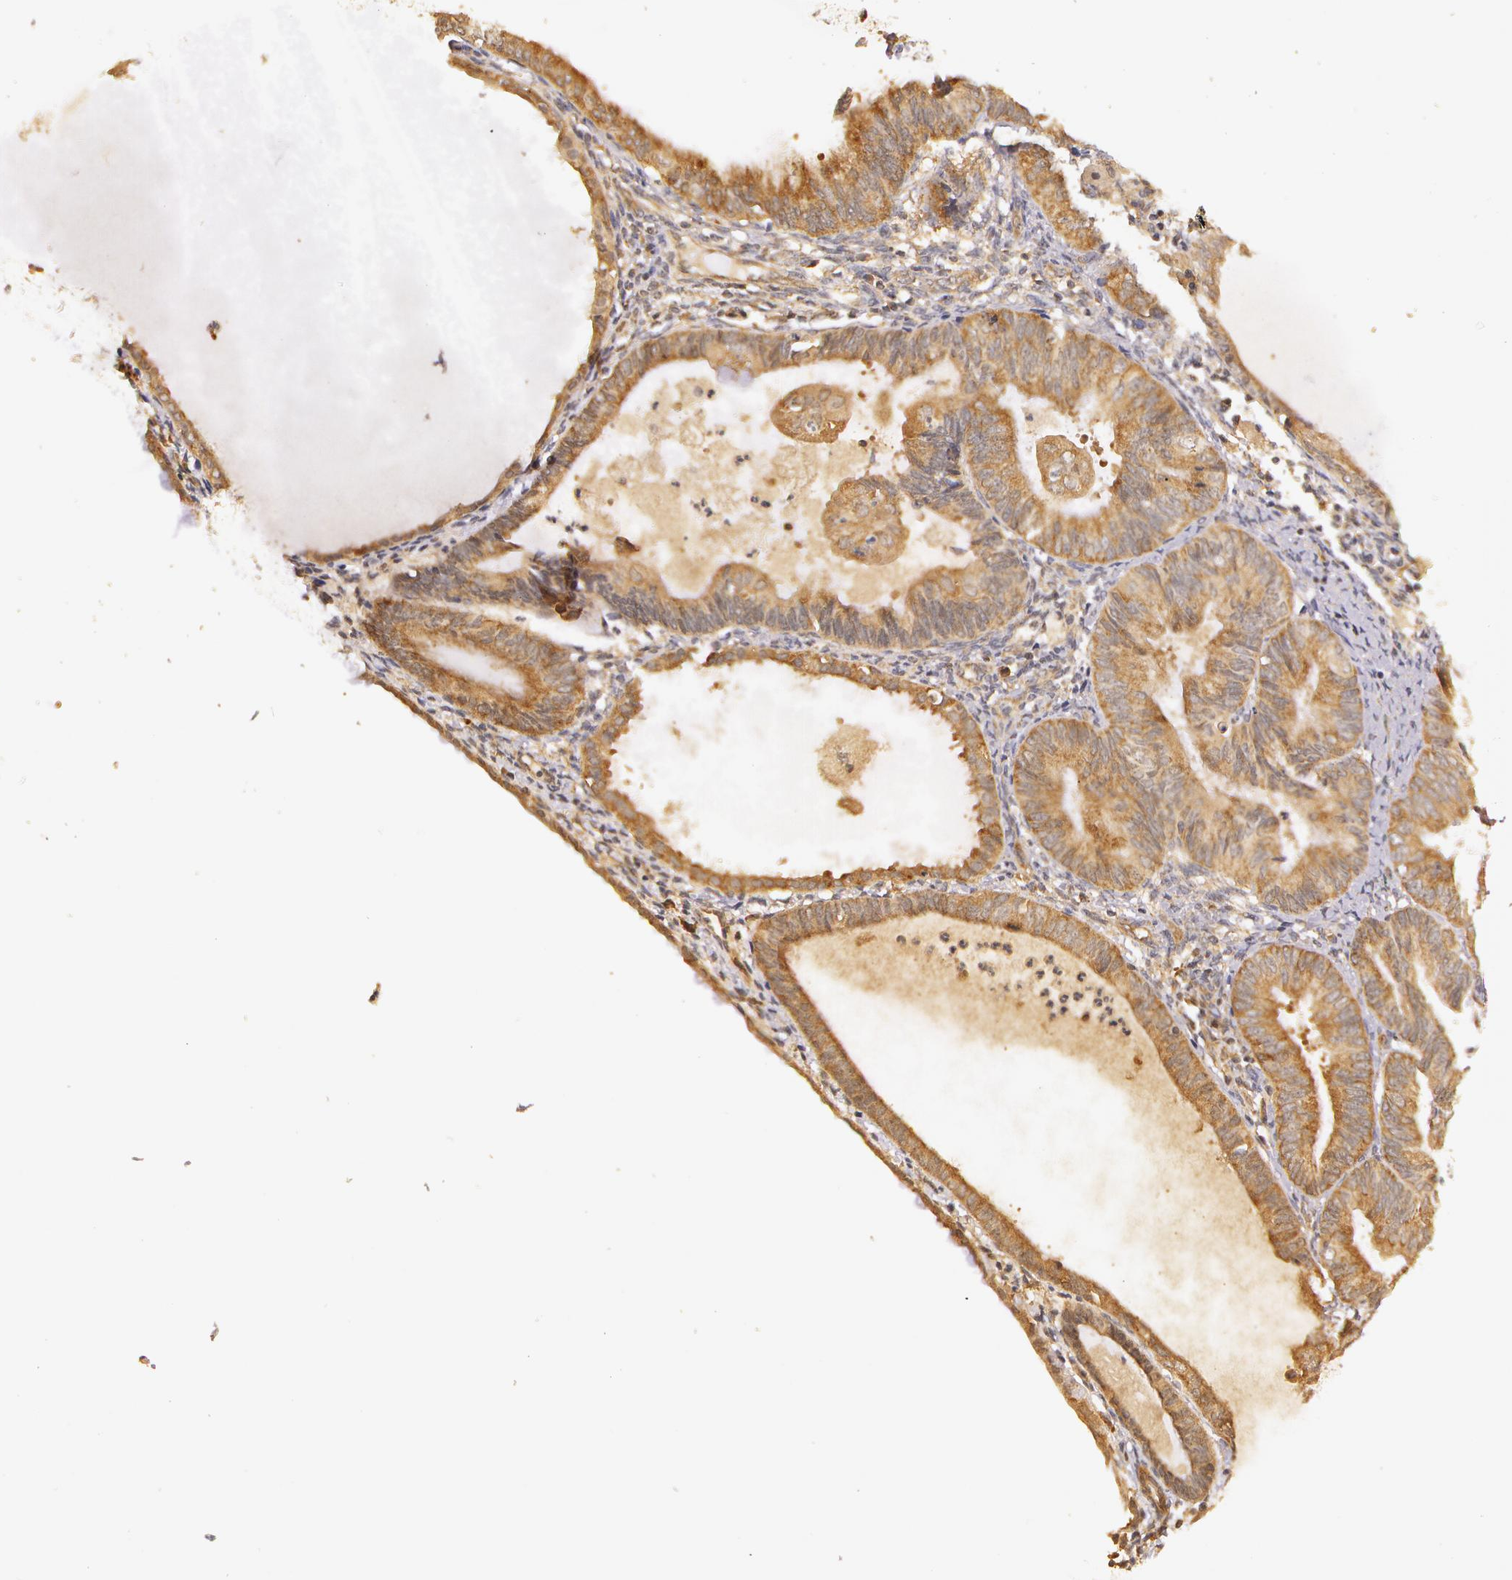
{"staining": {"intensity": "moderate", "quantity": ">75%", "location": "cytoplasmic/membranous"}, "tissue": "endometrial cancer", "cell_type": "Tumor cells", "image_type": "cancer", "snomed": [{"axis": "morphology", "description": "Adenocarcinoma, NOS"}, {"axis": "topography", "description": "Endometrium"}], "caption": "Endometrial adenocarcinoma stained for a protein demonstrates moderate cytoplasmic/membranous positivity in tumor cells.", "gene": "ASCC2", "patient": {"sex": "female", "age": 63}}